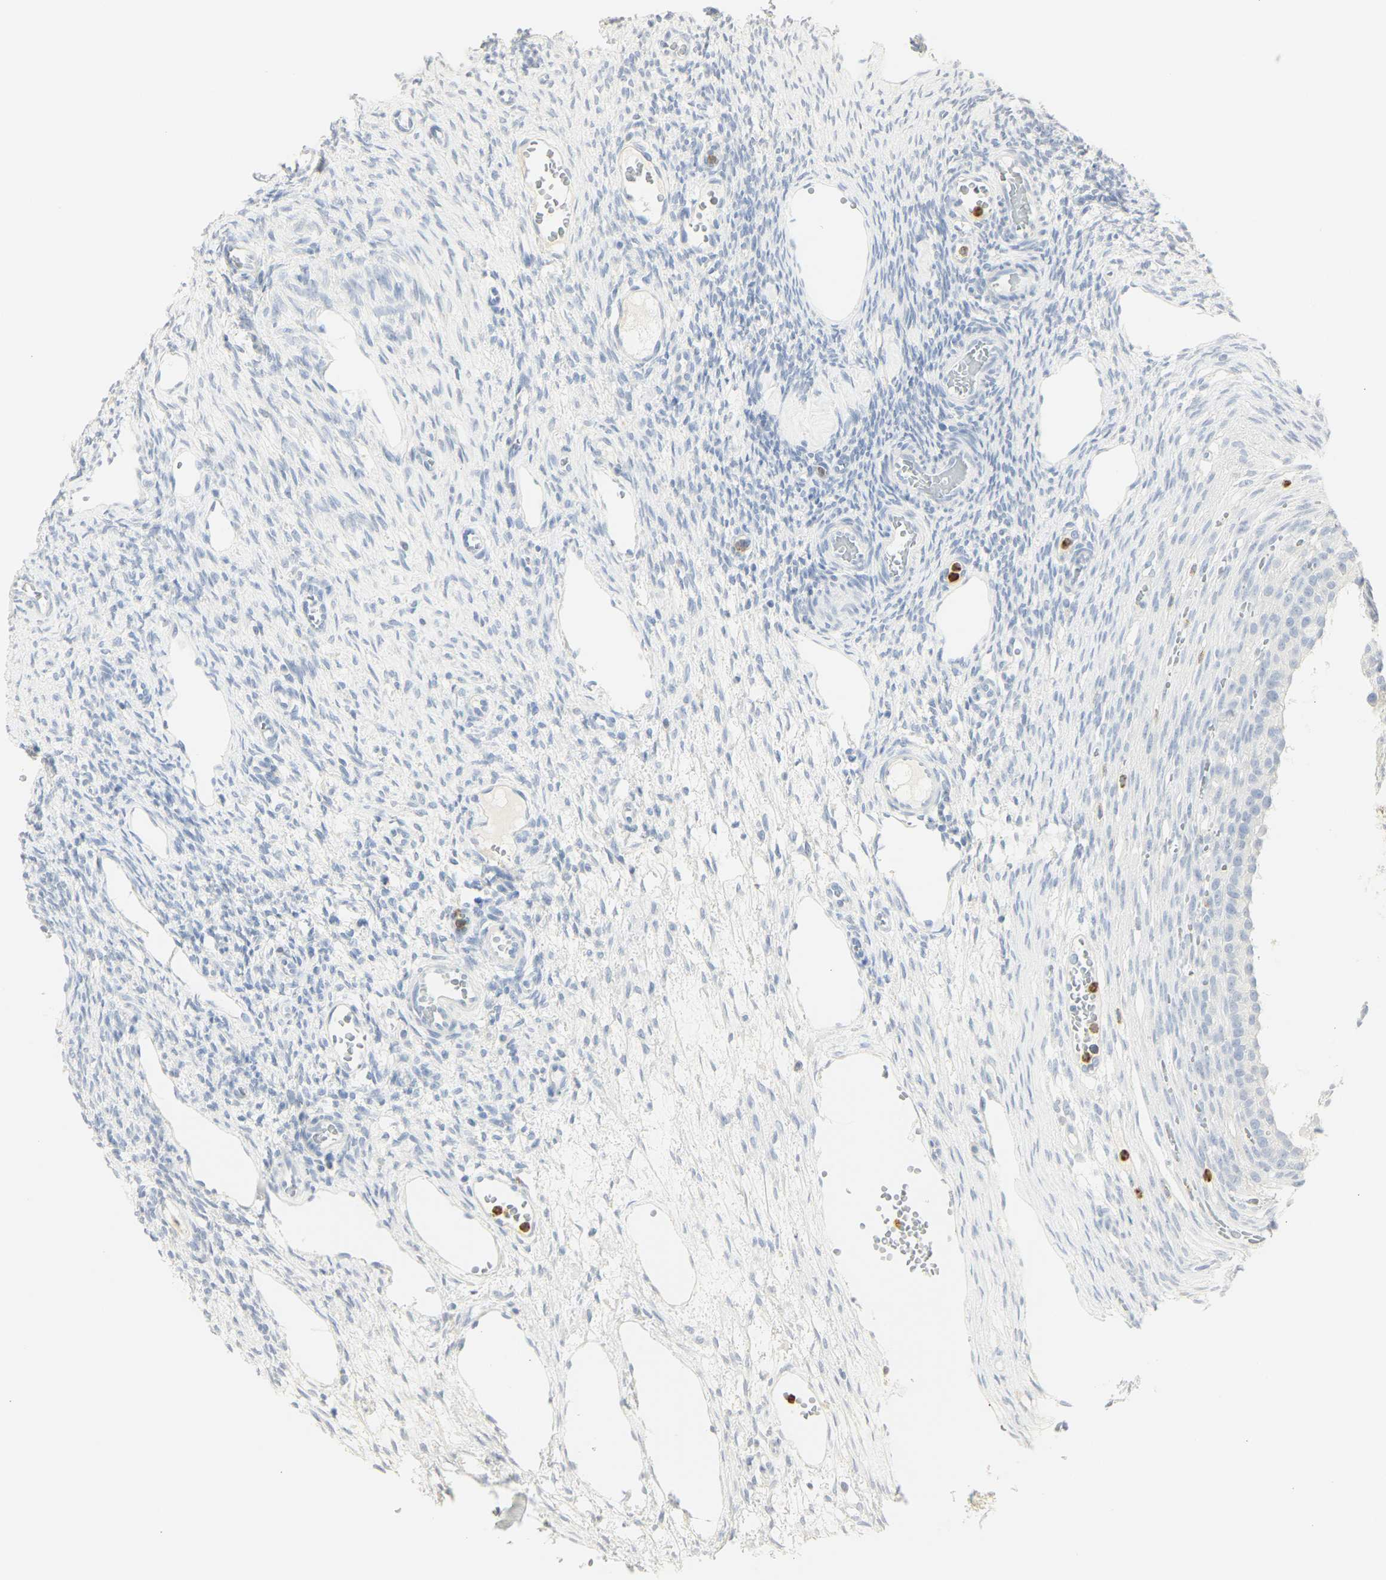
{"staining": {"intensity": "negative", "quantity": "none", "location": "none"}, "tissue": "ovary", "cell_type": "Ovarian stroma cells", "image_type": "normal", "snomed": [{"axis": "morphology", "description": "Normal tissue, NOS"}, {"axis": "topography", "description": "Ovary"}], "caption": "This is an immunohistochemistry (IHC) image of normal ovary. There is no expression in ovarian stroma cells.", "gene": "MPO", "patient": {"sex": "female", "age": 33}}